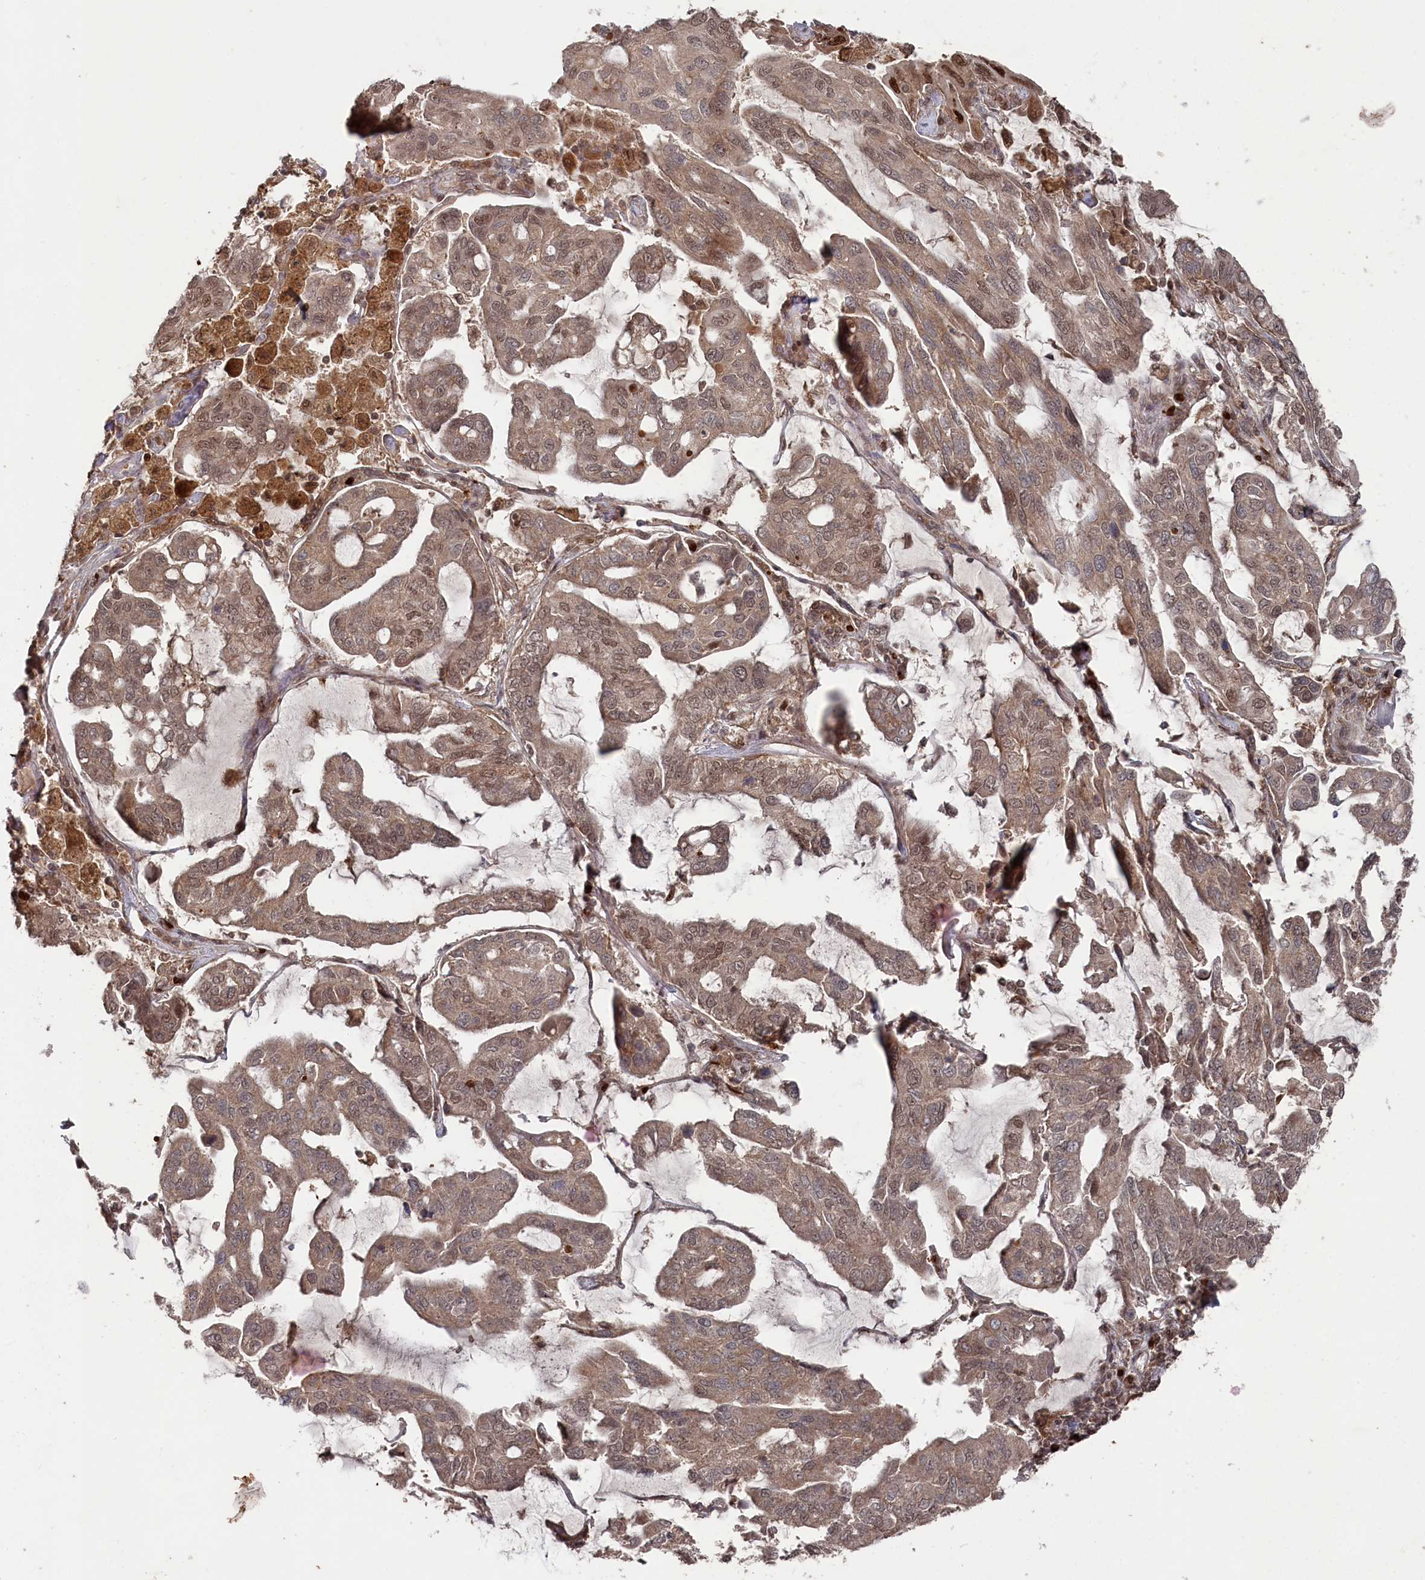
{"staining": {"intensity": "moderate", "quantity": ">75%", "location": "cytoplasmic/membranous,nuclear"}, "tissue": "lung cancer", "cell_type": "Tumor cells", "image_type": "cancer", "snomed": [{"axis": "morphology", "description": "Adenocarcinoma, NOS"}, {"axis": "topography", "description": "Lung"}], "caption": "This is a micrograph of immunohistochemistry (IHC) staining of lung cancer (adenocarcinoma), which shows moderate expression in the cytoplasmic/membranous and nuclear of tumor cells.", "gene": "BORCS7", "patient": {"sex": "male", "age": 64}}